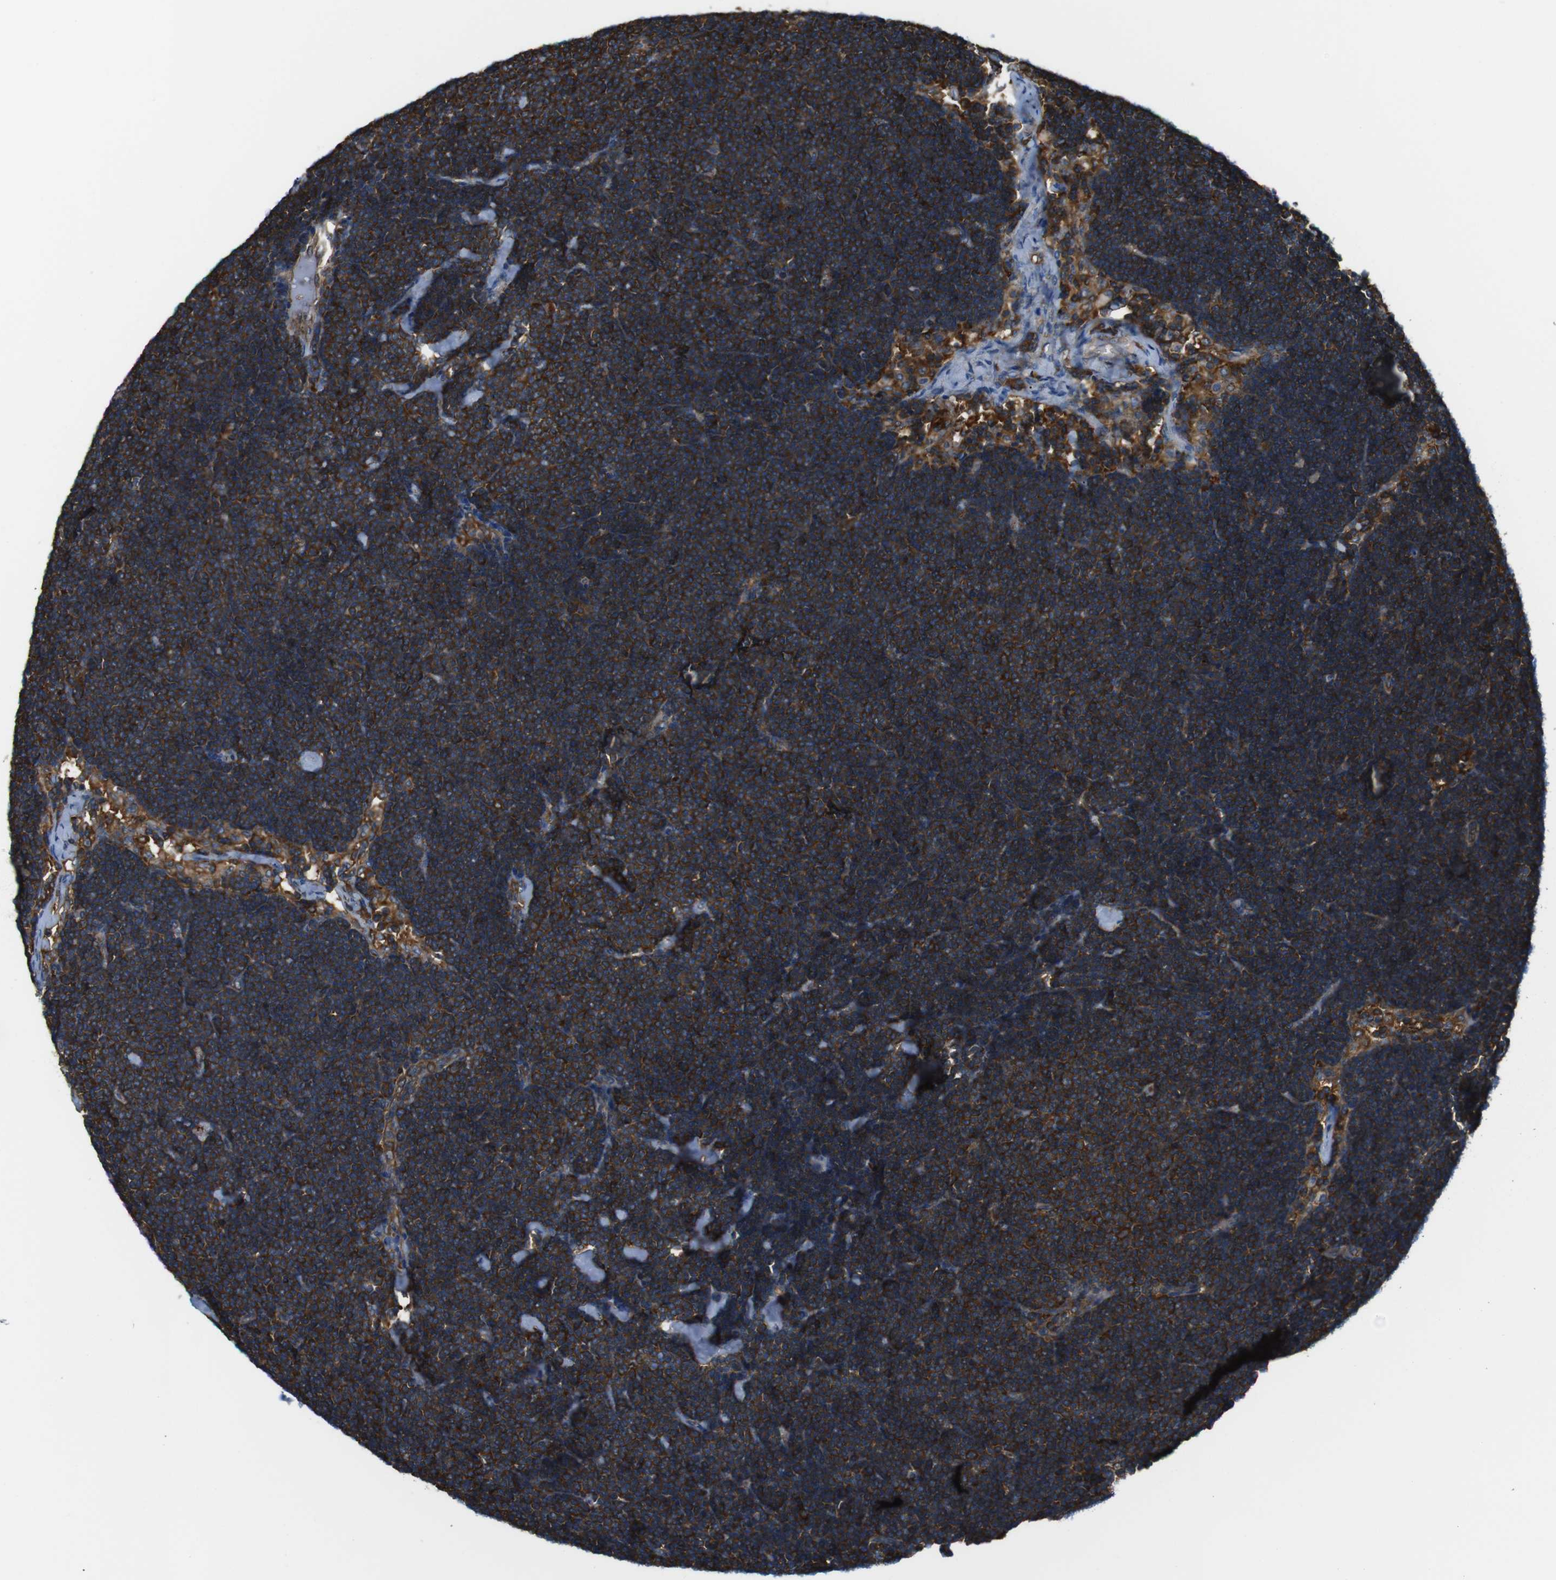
{"staining": {"intensity": "strong", "quantity": ">75%", "location": "cytoplasmic/membranous"}, "tissue": "lymph node", "cell_type": "Germinal center cells", "image_type": "normal", "snomed": [{"axis": "morphology", "description": "Normal tissue, NOS"}, {"axis": "topography", "description": "Lymph node"}], "caption": "Immunohistochemistry (IHC) staining of normal lymph node, which shows high levels of strong cytoplasmic/membranous staining in about >75% of germinal center cells indicating strong cytoplasmic/membranous protein staining. The staining was performed using DAB (brown) for protein detection and nuclei were counterstained in hematoxylin (blue).", "gene": "TSC1", "patient": {"sex": "male", "age": 63}}